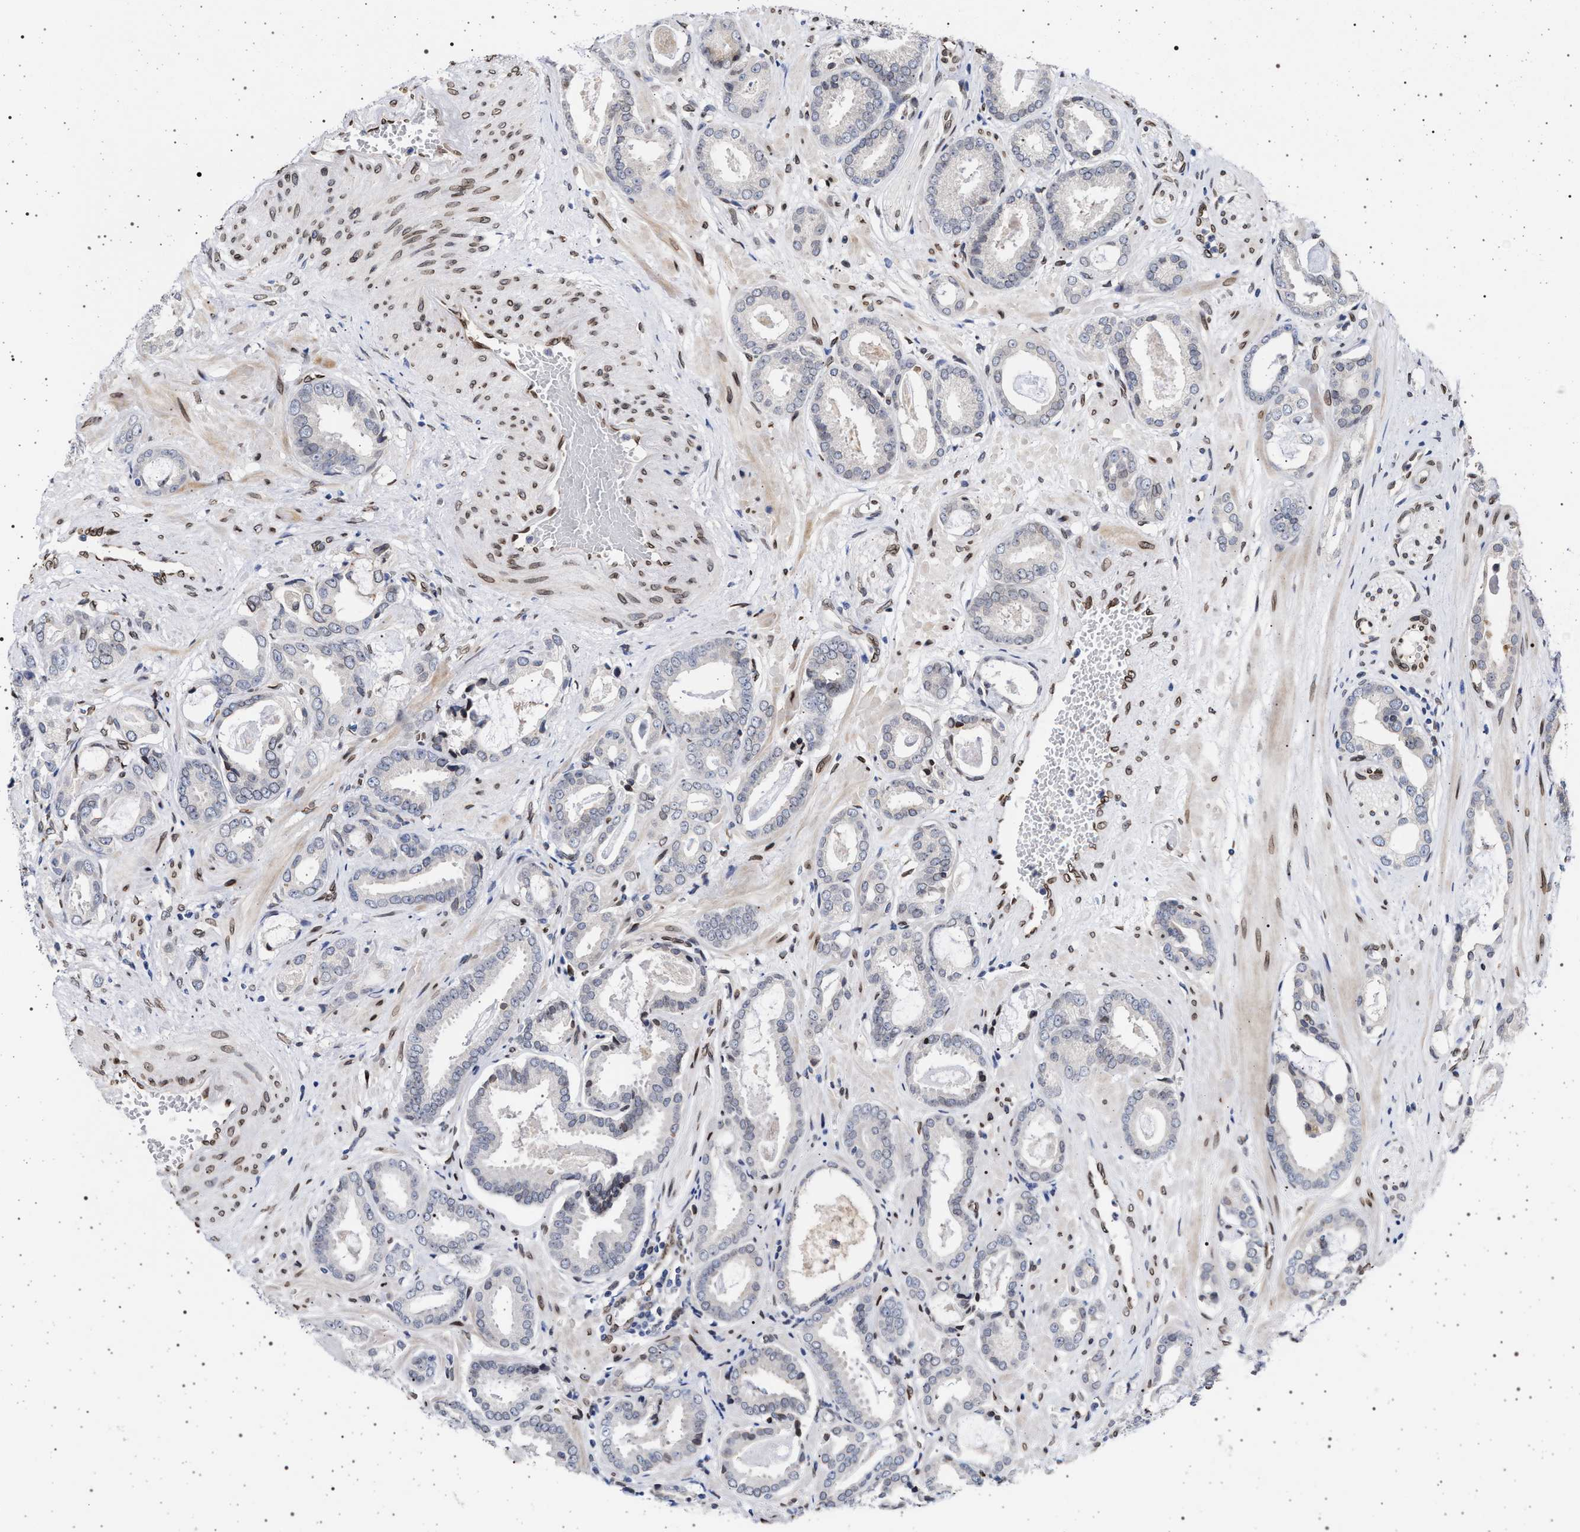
{"staining": {"intensity": "negative", "quantity": "none", "location": "none"}, "tissue": "prostate cancer", "cell_type": "Tumor cells", "image_type": "cancer", "snomed": [{"axis": "morphology", "description": "Adenocarcinoma, Low grade"}, {"axis": "topography", "description": "Prostate"}], "caption": "The histopathology image displays no staining of tumor cells in prostate cancer.", "gene": "ING2", "patient": {"sex": "male", "age": 53}}